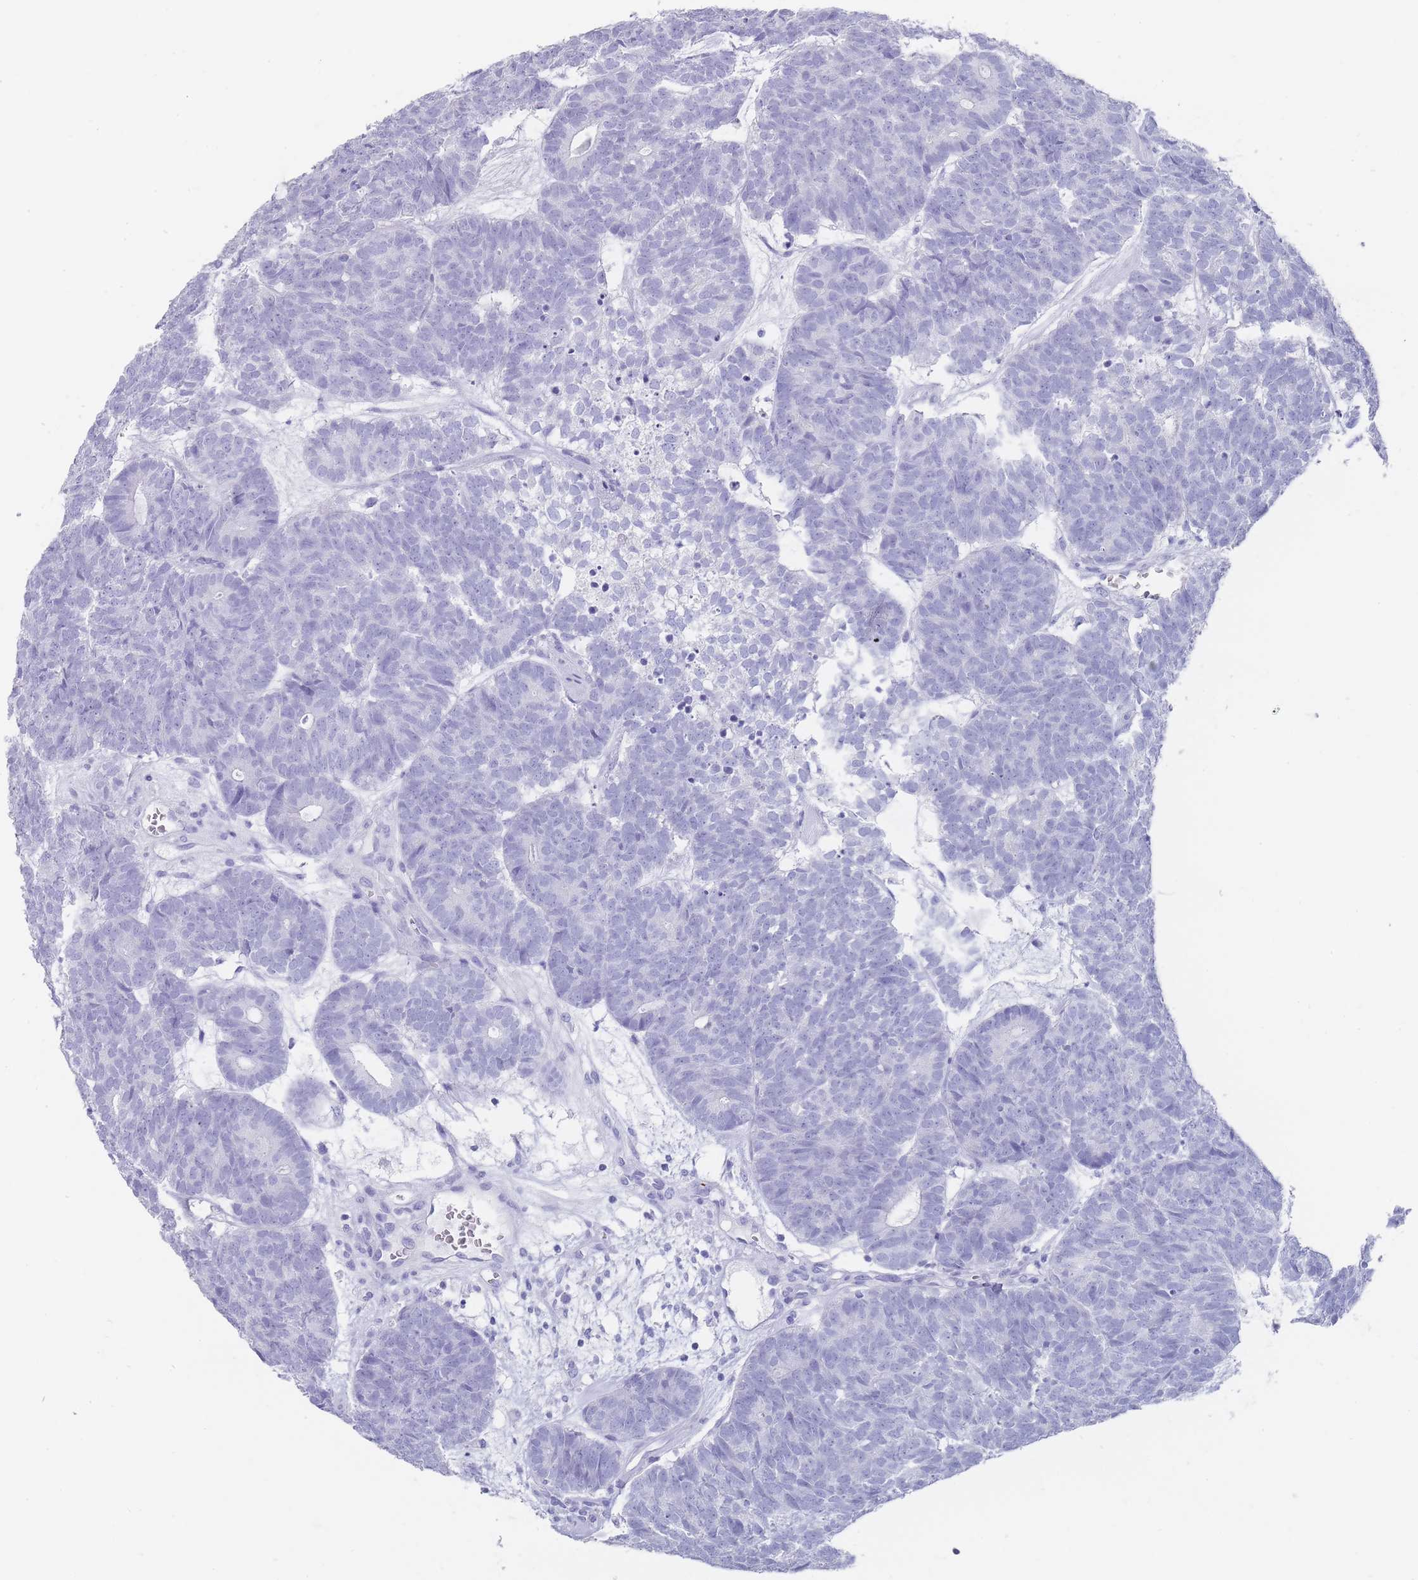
{"staining": {"intensity": "negative", "quantity": "none", "location": "none"}, "tissue": "head and neck cancer", "cell_type": "Tumor cells", "image_type": "cancer", "snomed": [{"axis": "morphology", "description": "Adenocarcinoma, NOS"}, {"axis": "topography", "description": "Head-Neck"}], "caption": "IHC histopathology image of human adenocarcinoma (head and neck) stained for a protein (brown), which demonstrates no staining in tumor cells.", "gene": "RAB2B", "patient": {"sex": "female", "age": 81}}